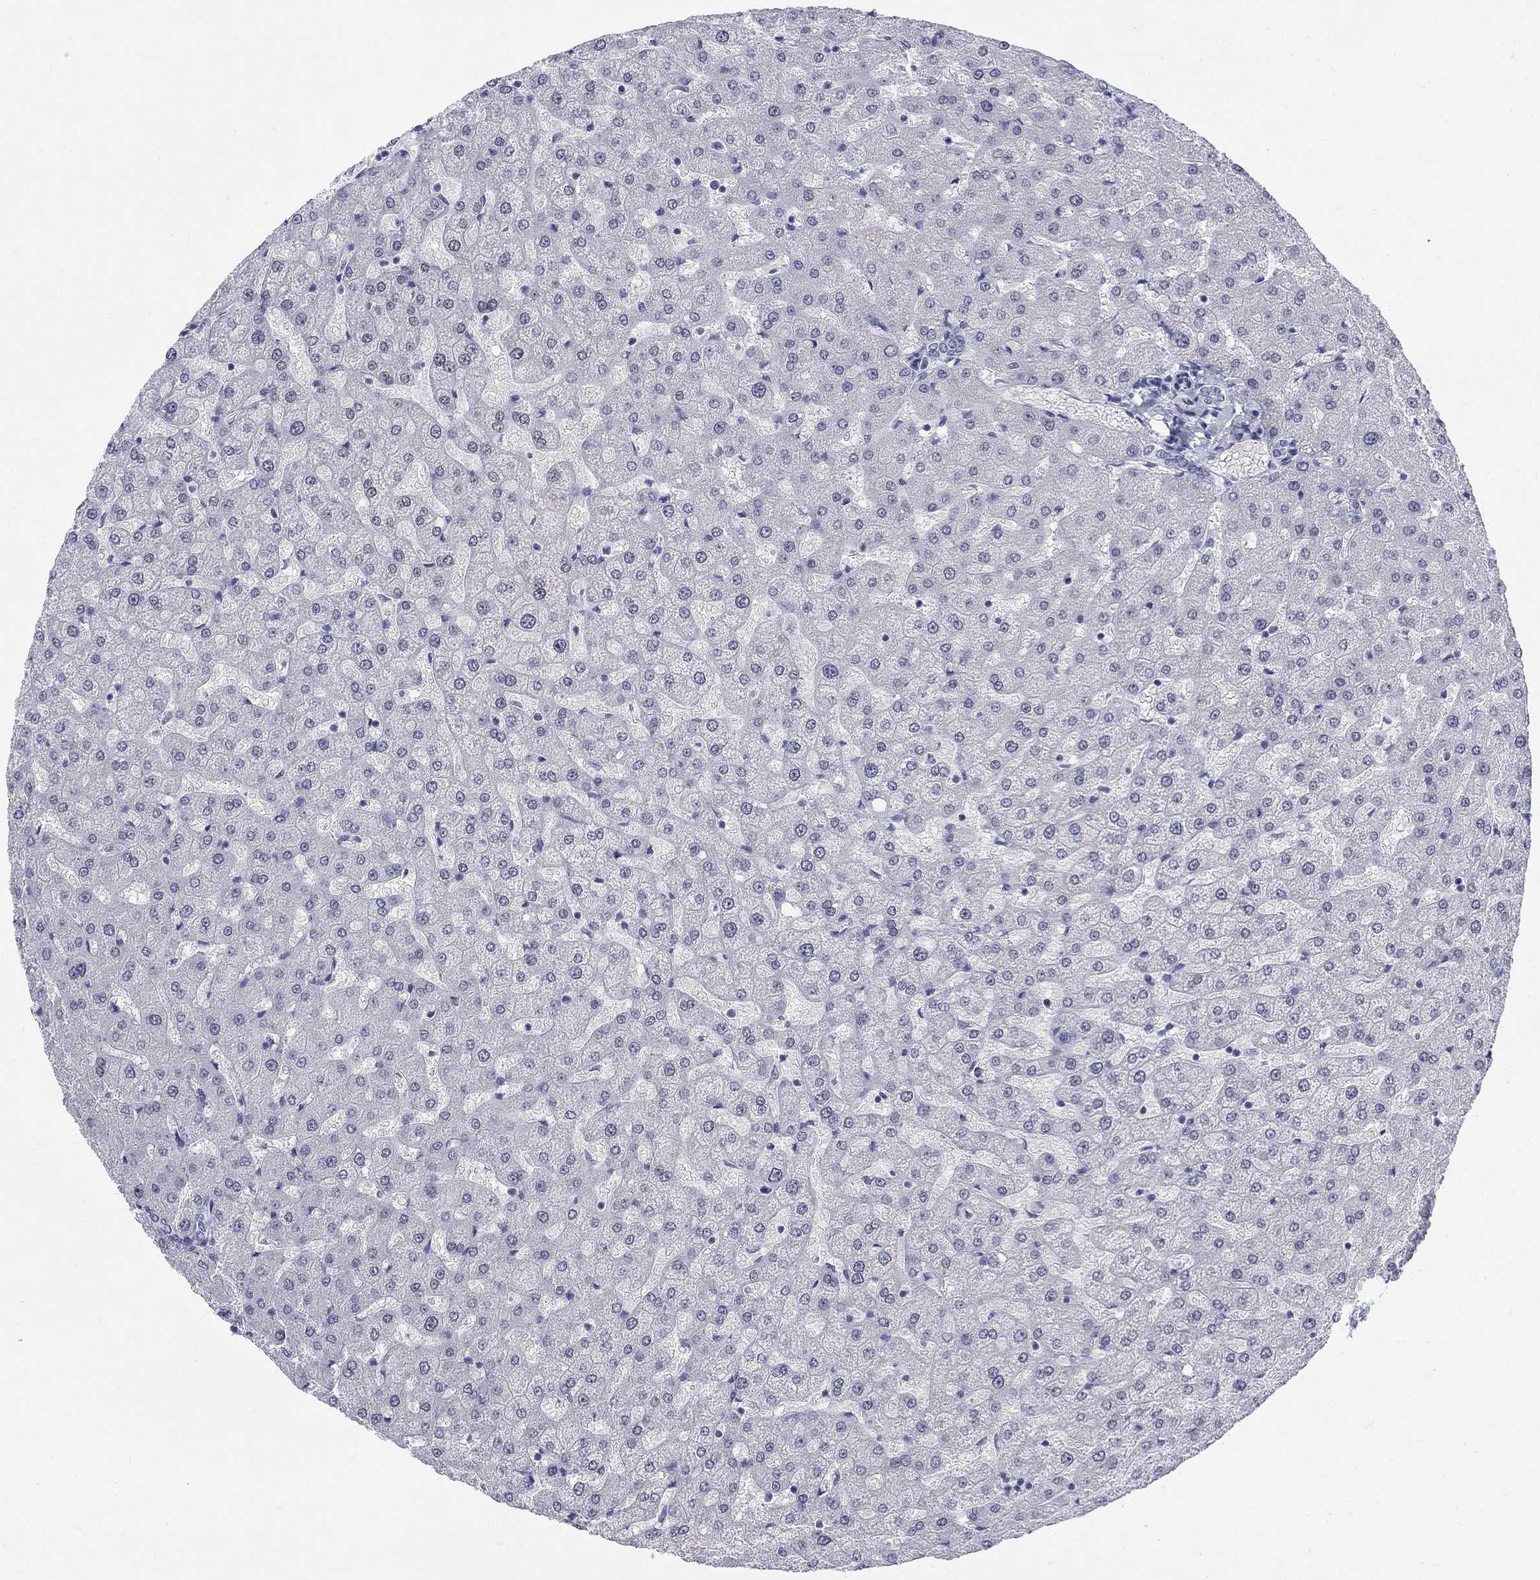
{"staining": {"intensity": "negative", "quantity": "none", "location": "none"}, "tissue": "liver", "cell_type": "Cholangiocytes", "image_type": "normal", "snomed": [{"axis": "morphology", "description": "Normal tissue, NOS"}, {"axis": "topography", "description": "Liver"}], "caption": "This is an immunohistochemistry photomicrograph of normal liver. There is no positivity in cholangiocytes.", "gene": "DMTN", "patient": {"sex": "female", "age": 50}}